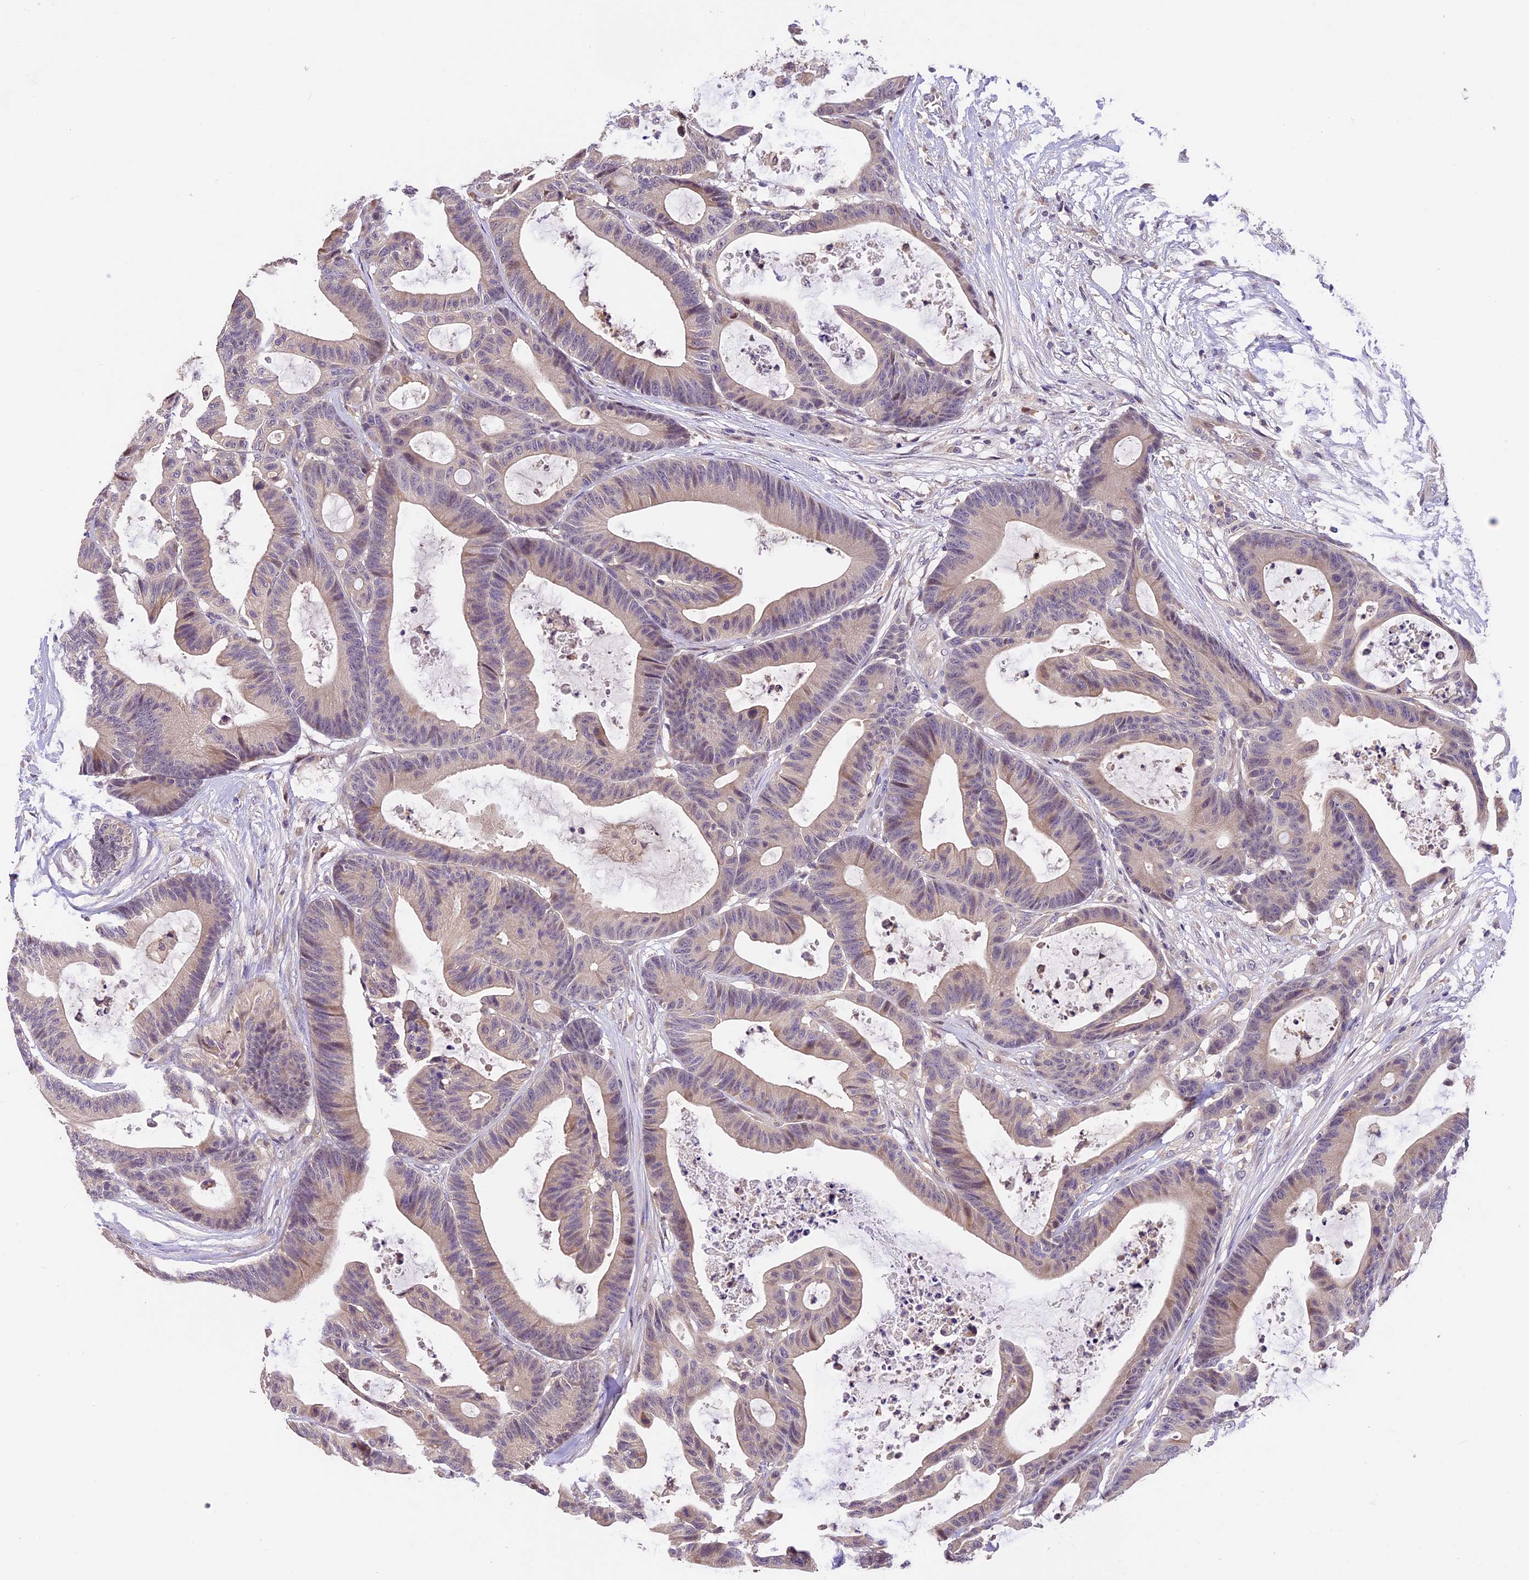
{"staining": {"intensity": "weak", "quantity": "25%-75%", "location": "cytoplasmic/membranous"}, "tissue": "colorectal cancer", "cell_type": "Tumor cells", "image_type": "cancer", "snomed": [{"axis": "morphology", "description": "Adenocarcinoma, NOS"}, {"axis": "topography", "description": "Colon"}], "caption": "Protein staining reveals weak cytoplasmic/membranous expression in approximately 25%-75% of tumor cells in colorectal cancer.", "gene": "DGKH", "patient": {"sex": "female", "age": 84}}